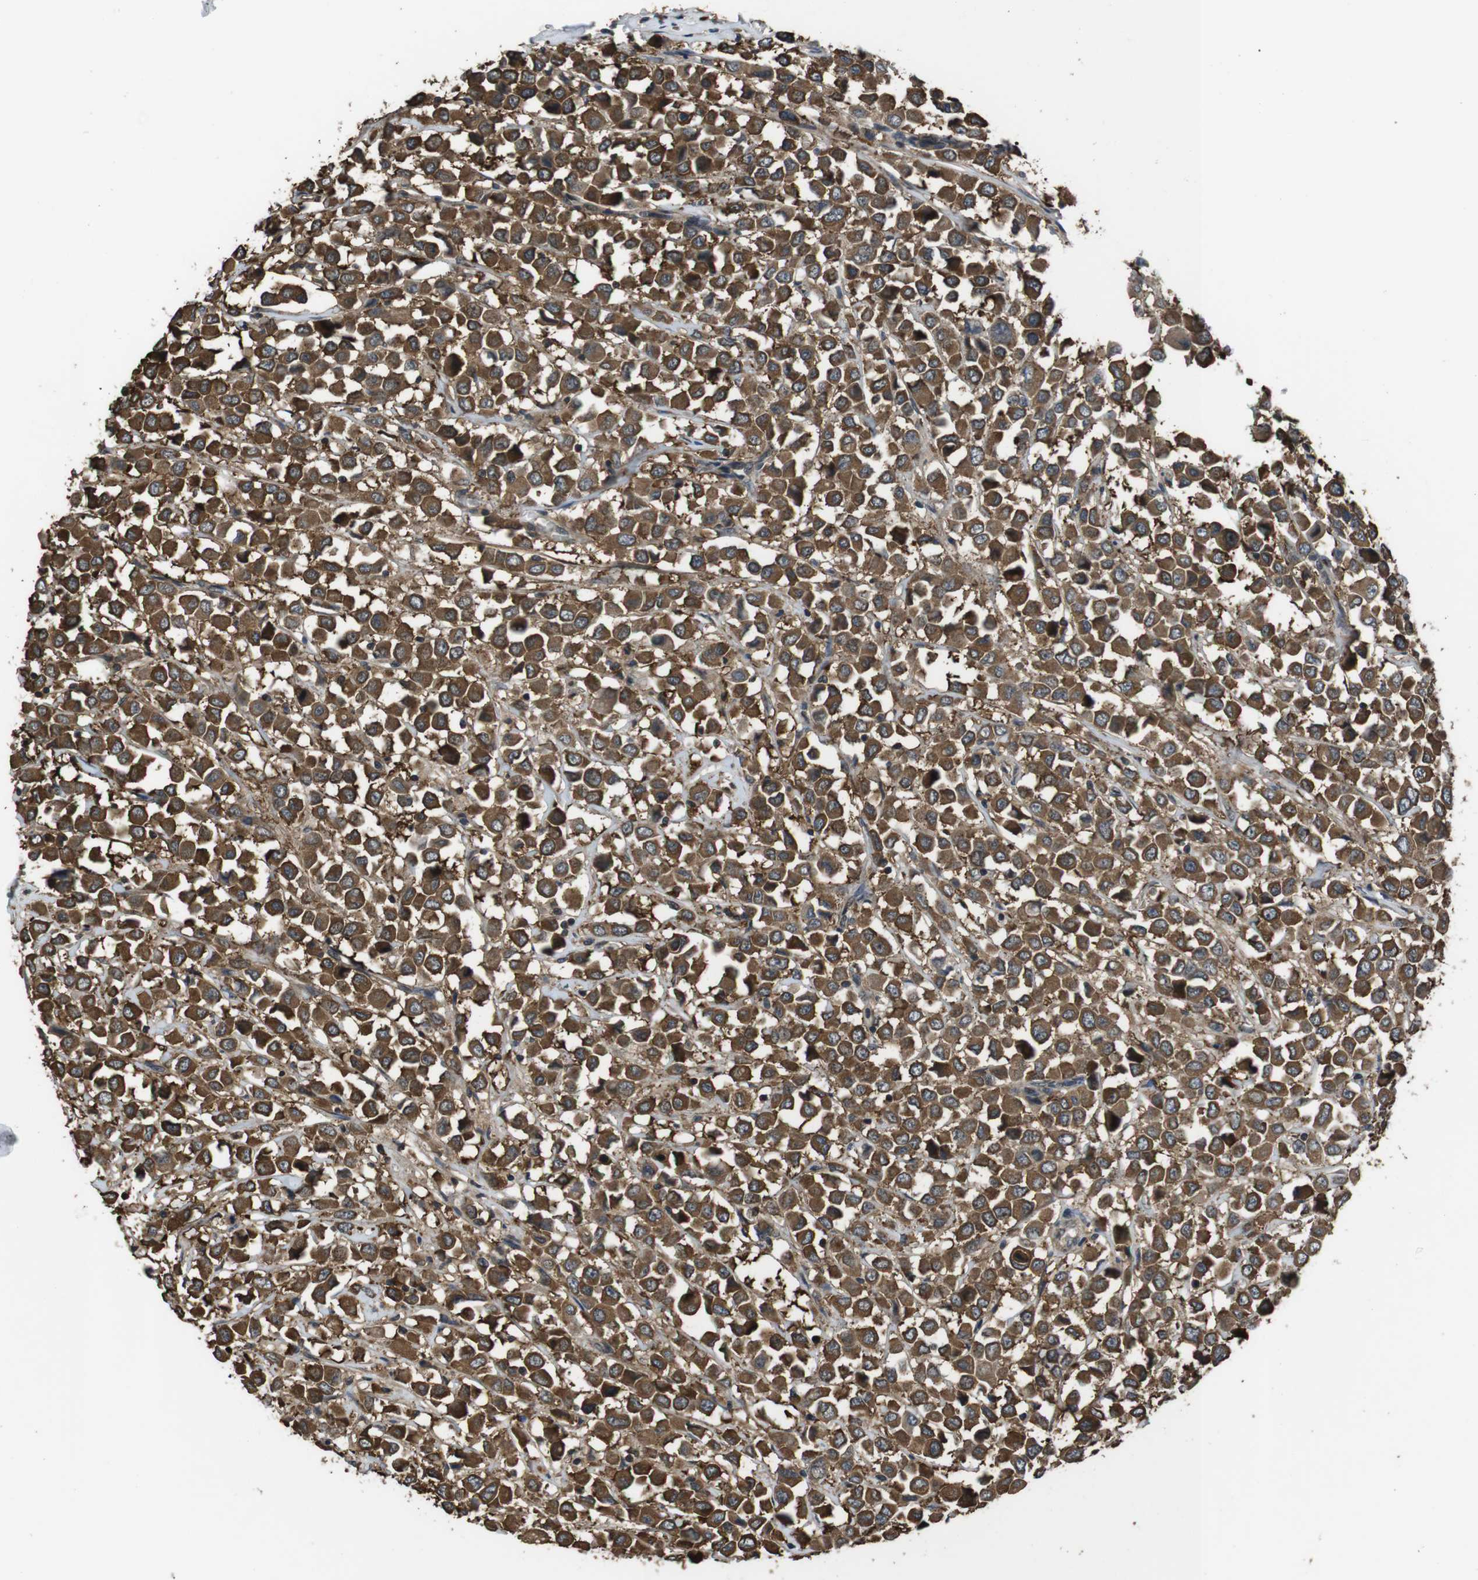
{"staining": {"intensity": "strong", "quantity": ">75%", "location": "cytoplasmic/membranous"}, "tissue": "breast cancer", "cell_type": "Tumor cells", "image_type": "cancer", "snomed": [{"axis": "morphology", "description": "Duct carcinoma"}, {"axis": "topography", "description": "Breast"}], "caption": "Breast cancer (invasive ductal carcinoma) stained for a protein shows strong cytoplasmic/membranous positivity in tumor cells.", "gene": "SLC22A23", "patient": {"sex": "female", "age": 61}}